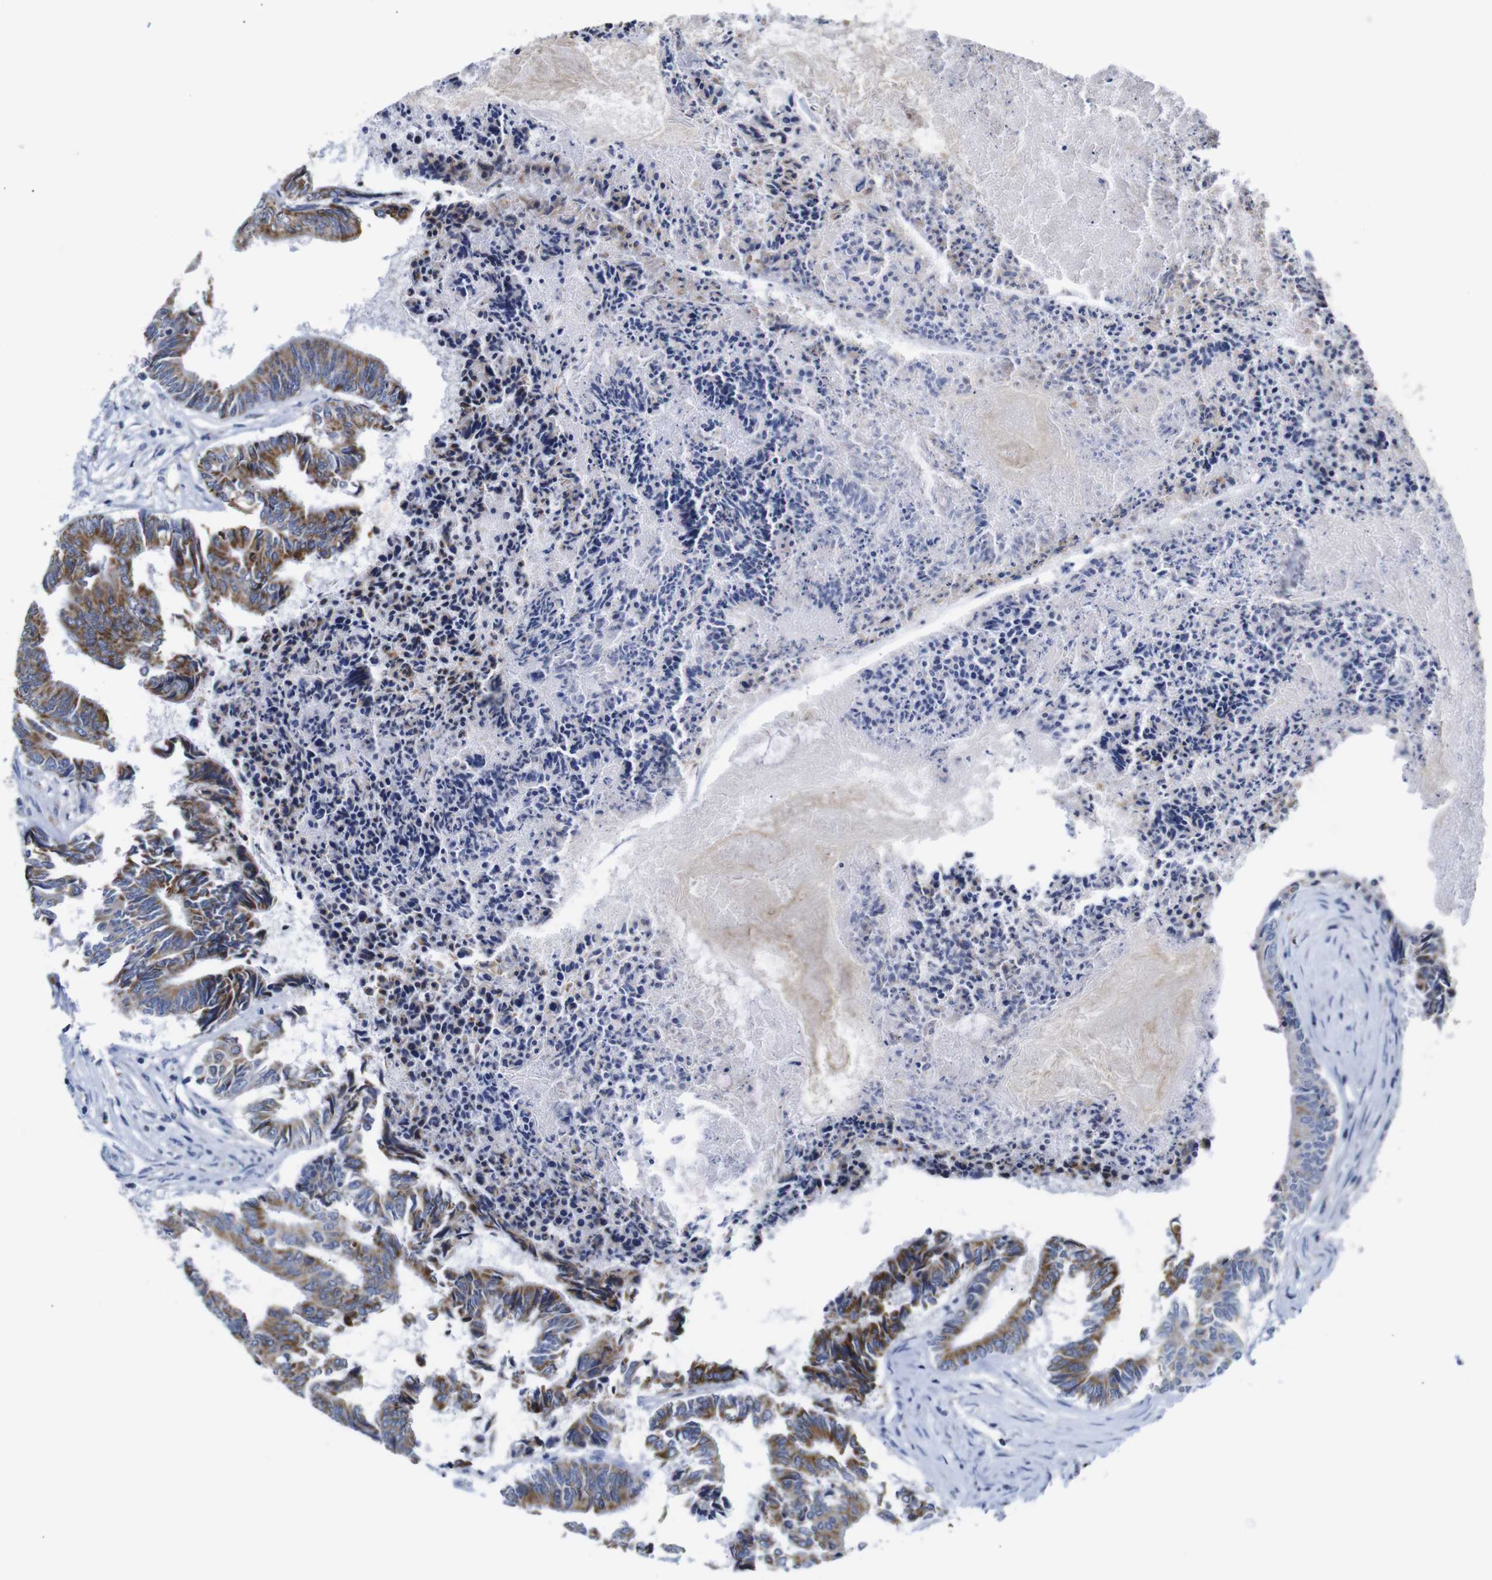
{"staining": {"intensity": "moderate", "quantity": ">75%", "location": "cytoplasmic/membranous"}, "tissue": "colorectal cancer", "cell_type": "Tumor cells", "image_type": "cancer", "snomed": [{"axis": "morphology", "description": "Adenocarcinoma, NOS"}, {"axis": "topography", "description": "Rectum"}], "caption": "Human adenocarcinoma (colorectal) stained with a brown dye shows moderate cytoplasmic/membranous positive staining in about >75% of tumor cells.", "gene": "MAOA", "patient": {"sex": "male", "age": 63}}